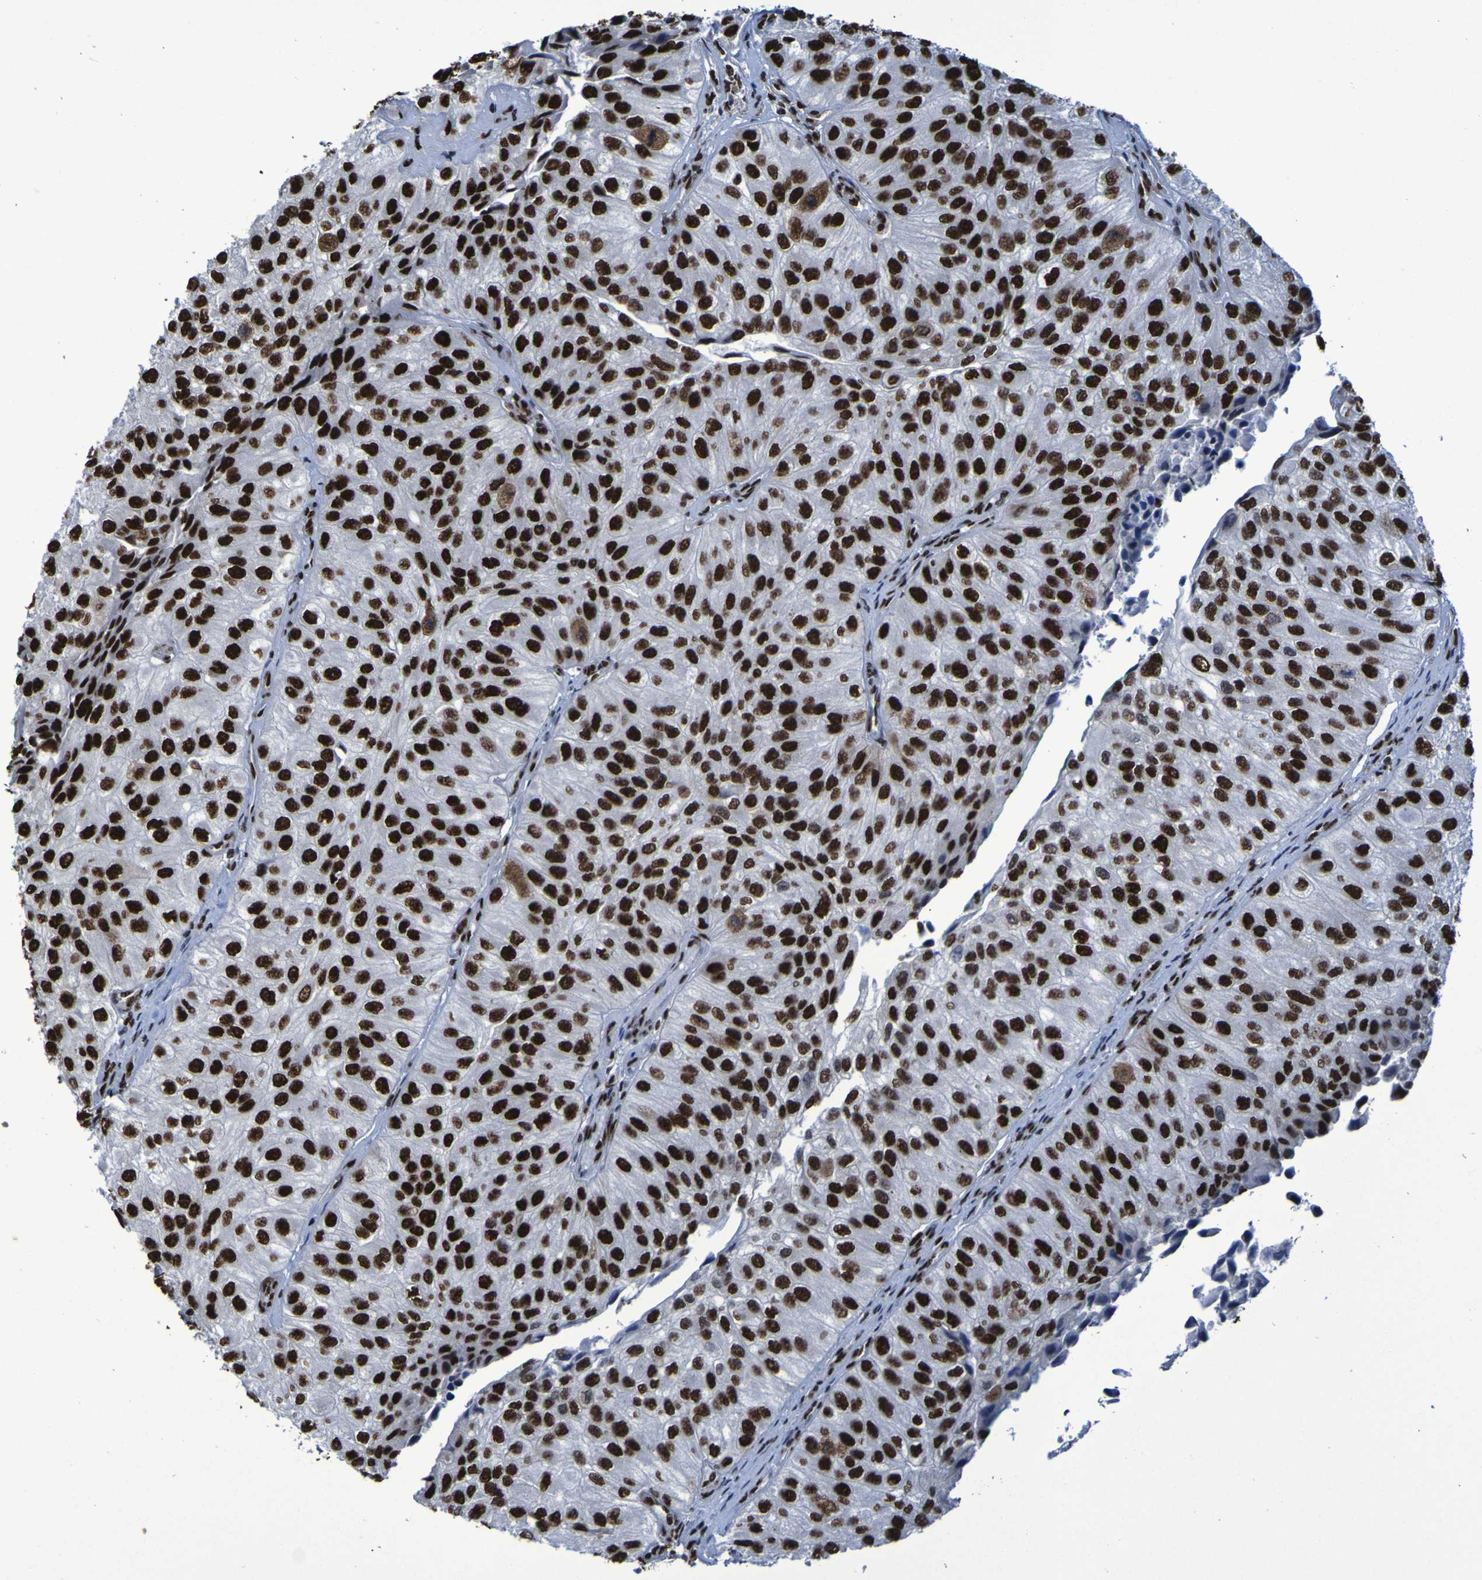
{"staining": {"intensity": "strong", "quantity": ">75%", "location": "nuclear"}, "tissue": "urothelial cancer", "cell_type": "Tumor cells", "image_type": "cancer", "snomed": [{"axis": "morphology", "description": "Urothelial carcinoma, High grade"}, {"axis": "topography", "description": "Kidney"}, {"axis": "topography", "description": "Urinary bladder"}], "caption": "Urothelial cancer stained with DAB (3,3'-diaminobenzidine) IHC reveals high levels of strong nuclear expression in approximately >75% of tumor cells.", "gene": "HNRNPR", "patient": {"sex": "male", "age": 77}}